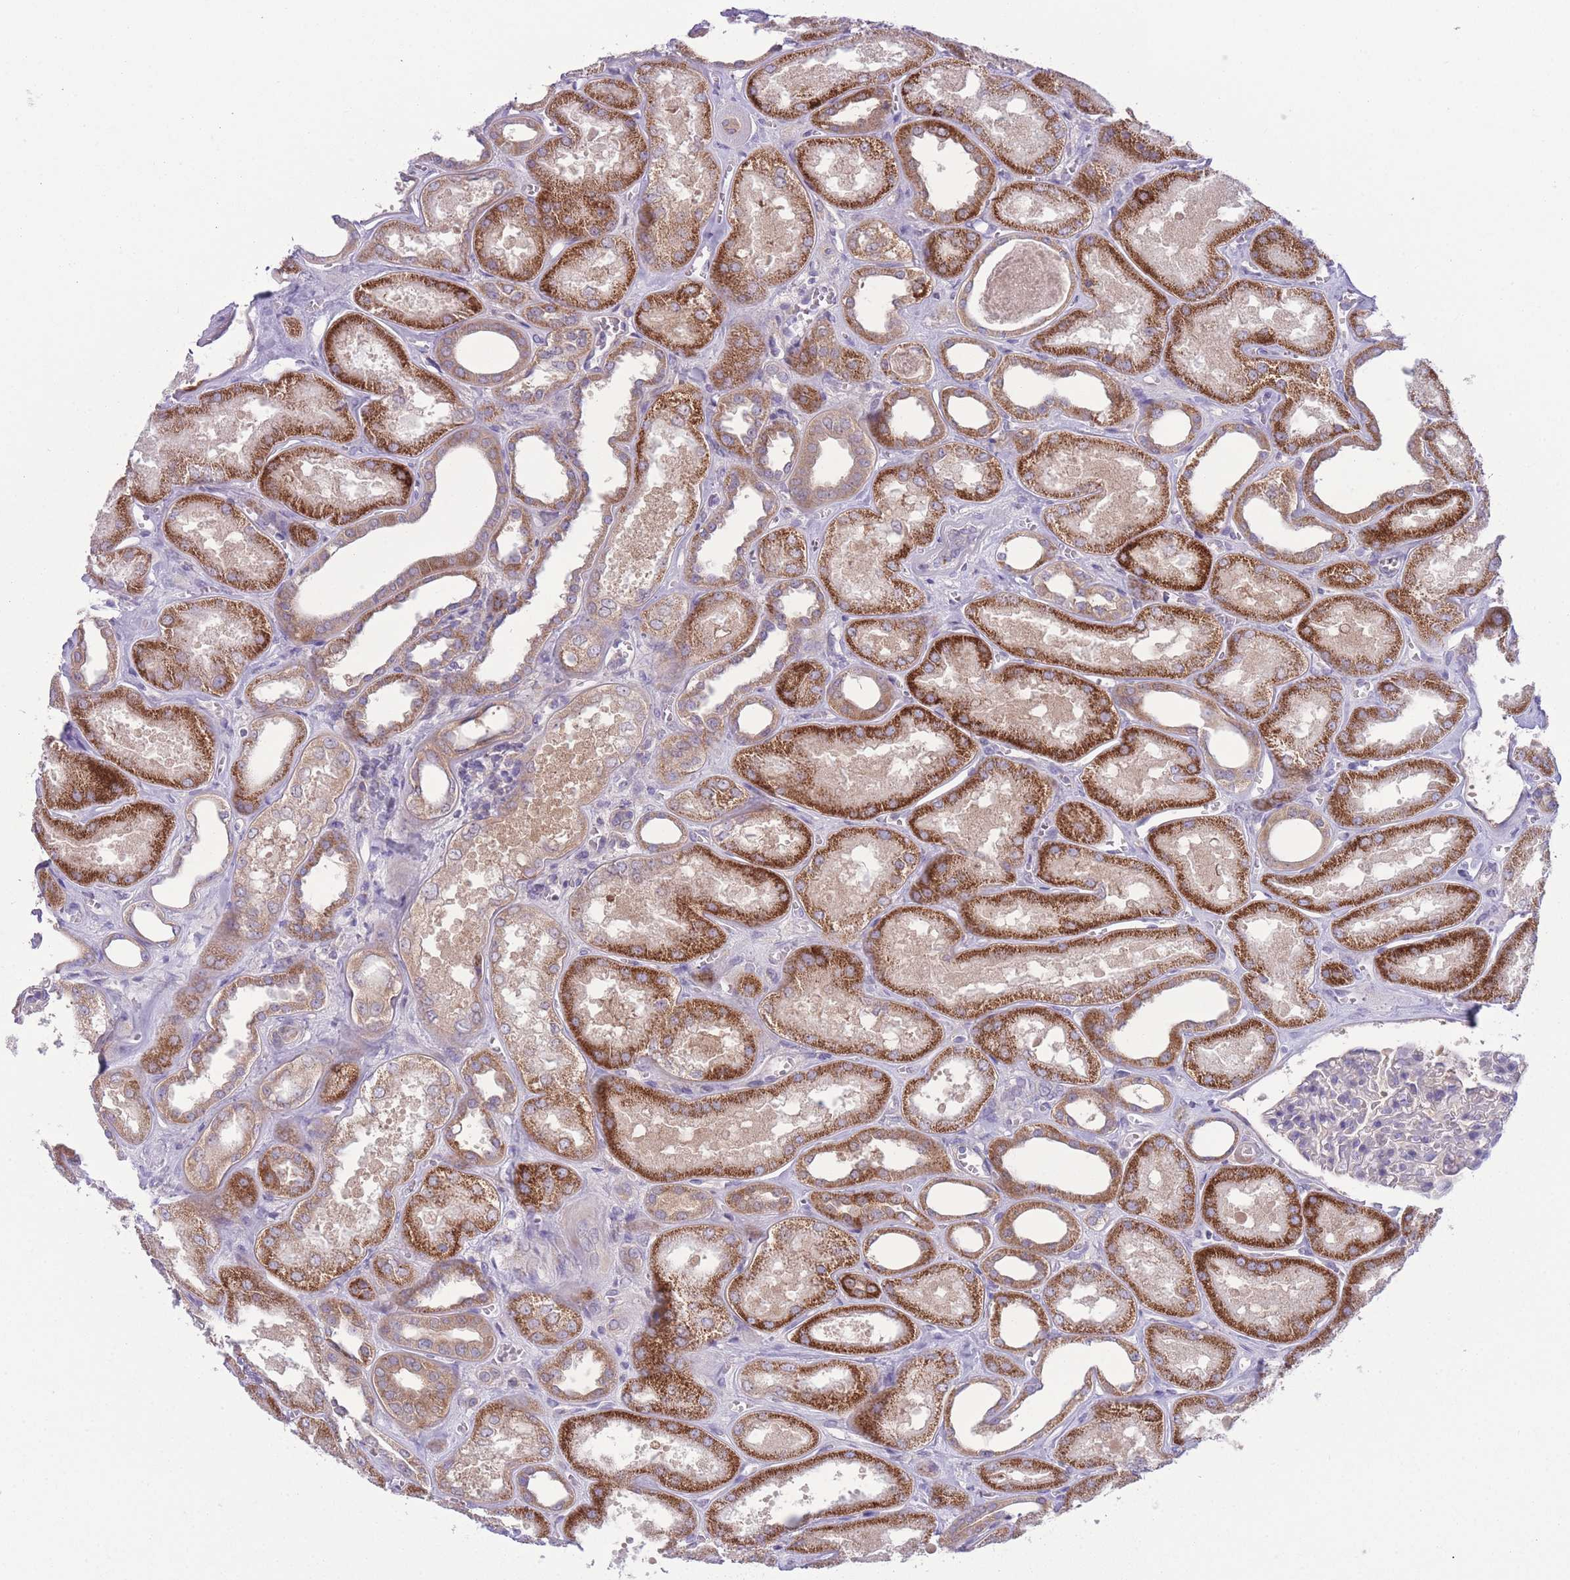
{"staining": {"intensity": "negative", "quantity": "none", "location": "none"}, "tissue": "kidney", "cell_type": "Cells in glomeruli", "image_type": "normal", "snomed": [{"axis": "morphology", "description": "Normal tissue, NOS"}, {"axis": "morphology", "description": "Adenocarcinoma, NOS"}, {"axis": "topography", "description": "Kidney"}], "caption": "Cells in glomeruli show no significant staining in normal kidney. Brightfield microscopy of immunohistochemistry stained with DAB (3,3'-diaminobenzidine) (brown) and hematoxylin (blue), captured at high magnification.", "gene": "CCT6A", "patient": {"sex": "female", "age": 68}}